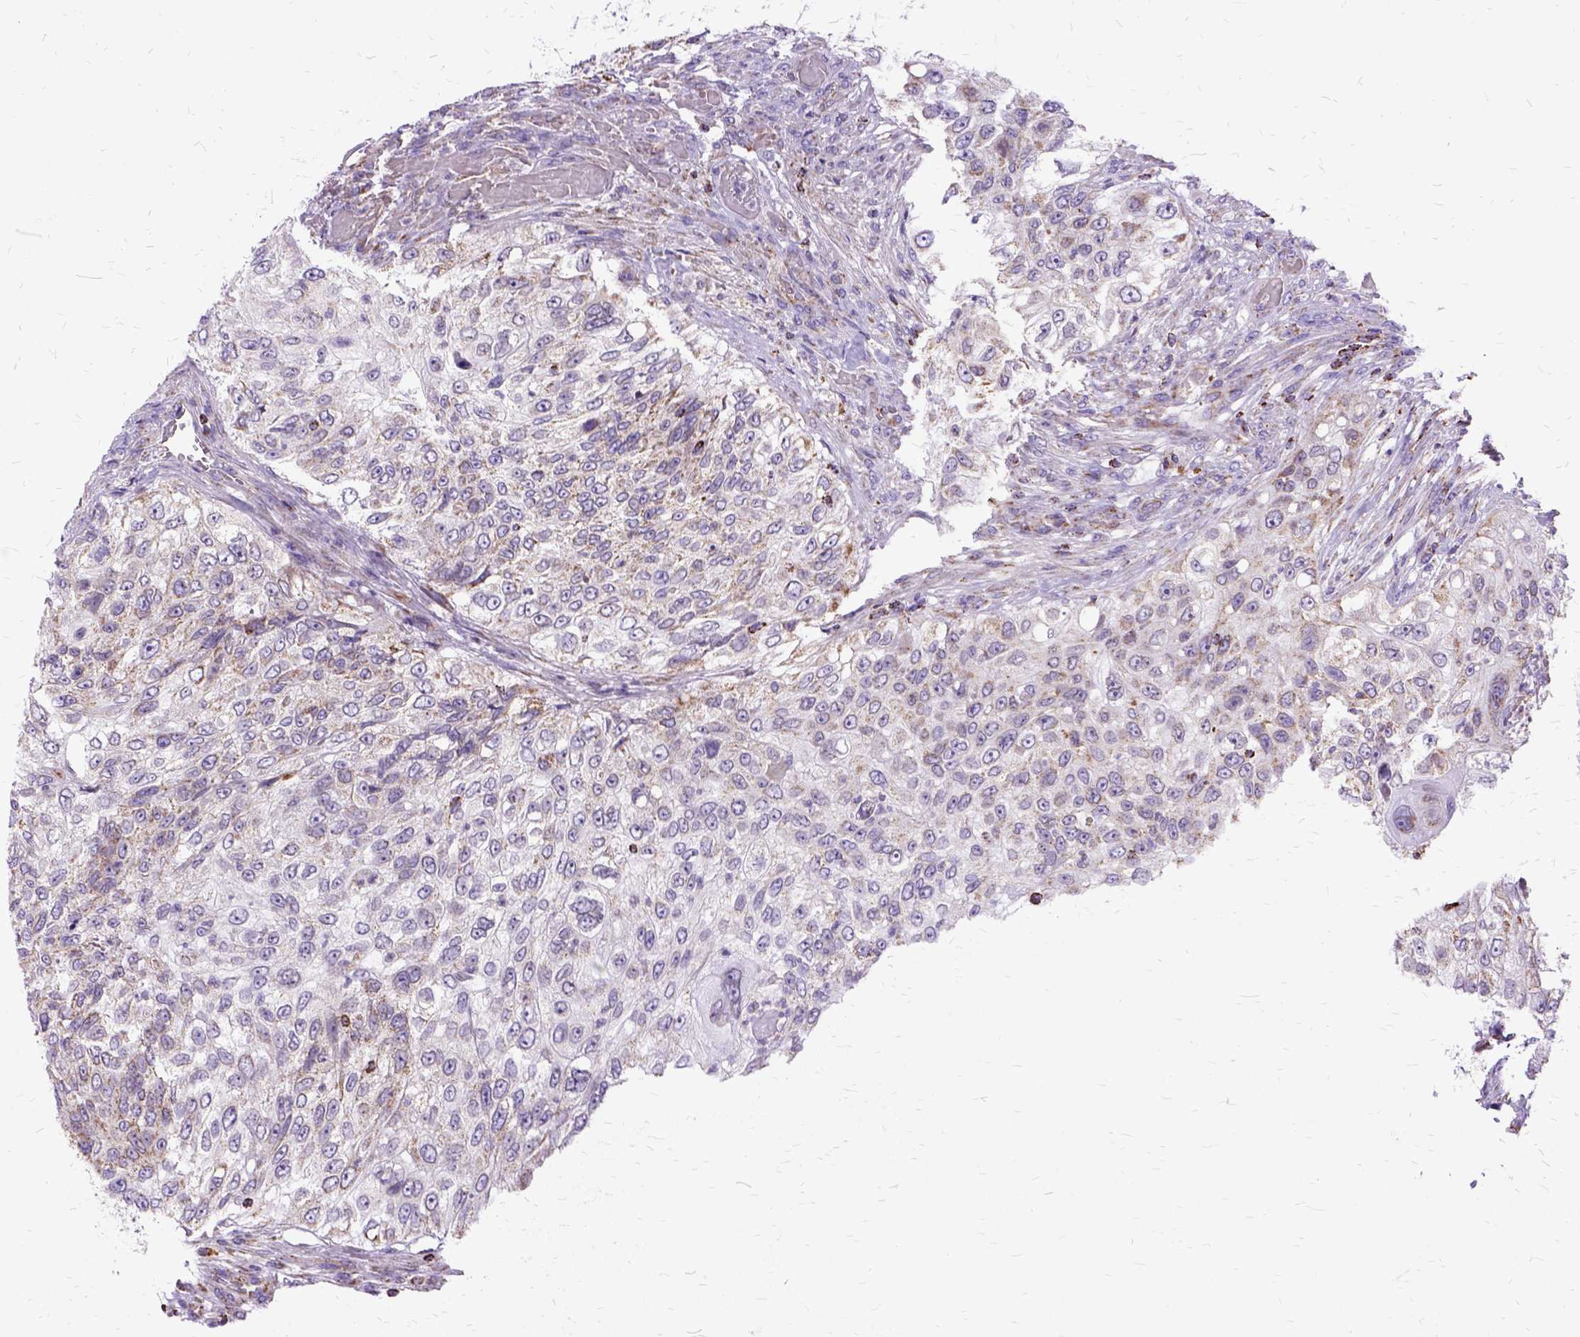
{"staining": {"intensity": "moderate", "quantity": "<25%", "location": "cytoplasmic/membranous"}, "tissue": "urothelial cancer", "cell_type": "Tumor cells", "image_type": "cancer", "snomed": [{"axis": "morphology", "description": "Urothelial carcinoma, High grade"}, {"axis": "topography", "description": "Urinary bladder"}], "caption": "Immunohistochemical staining of human urothelial carcinoma (high-grade) displays low levels of moderate cytoplasmic/membranous protein staining in about <25% of tumor cells.", "gene": "OXCT1", "patient": {"sex": "female", "age": 60}}